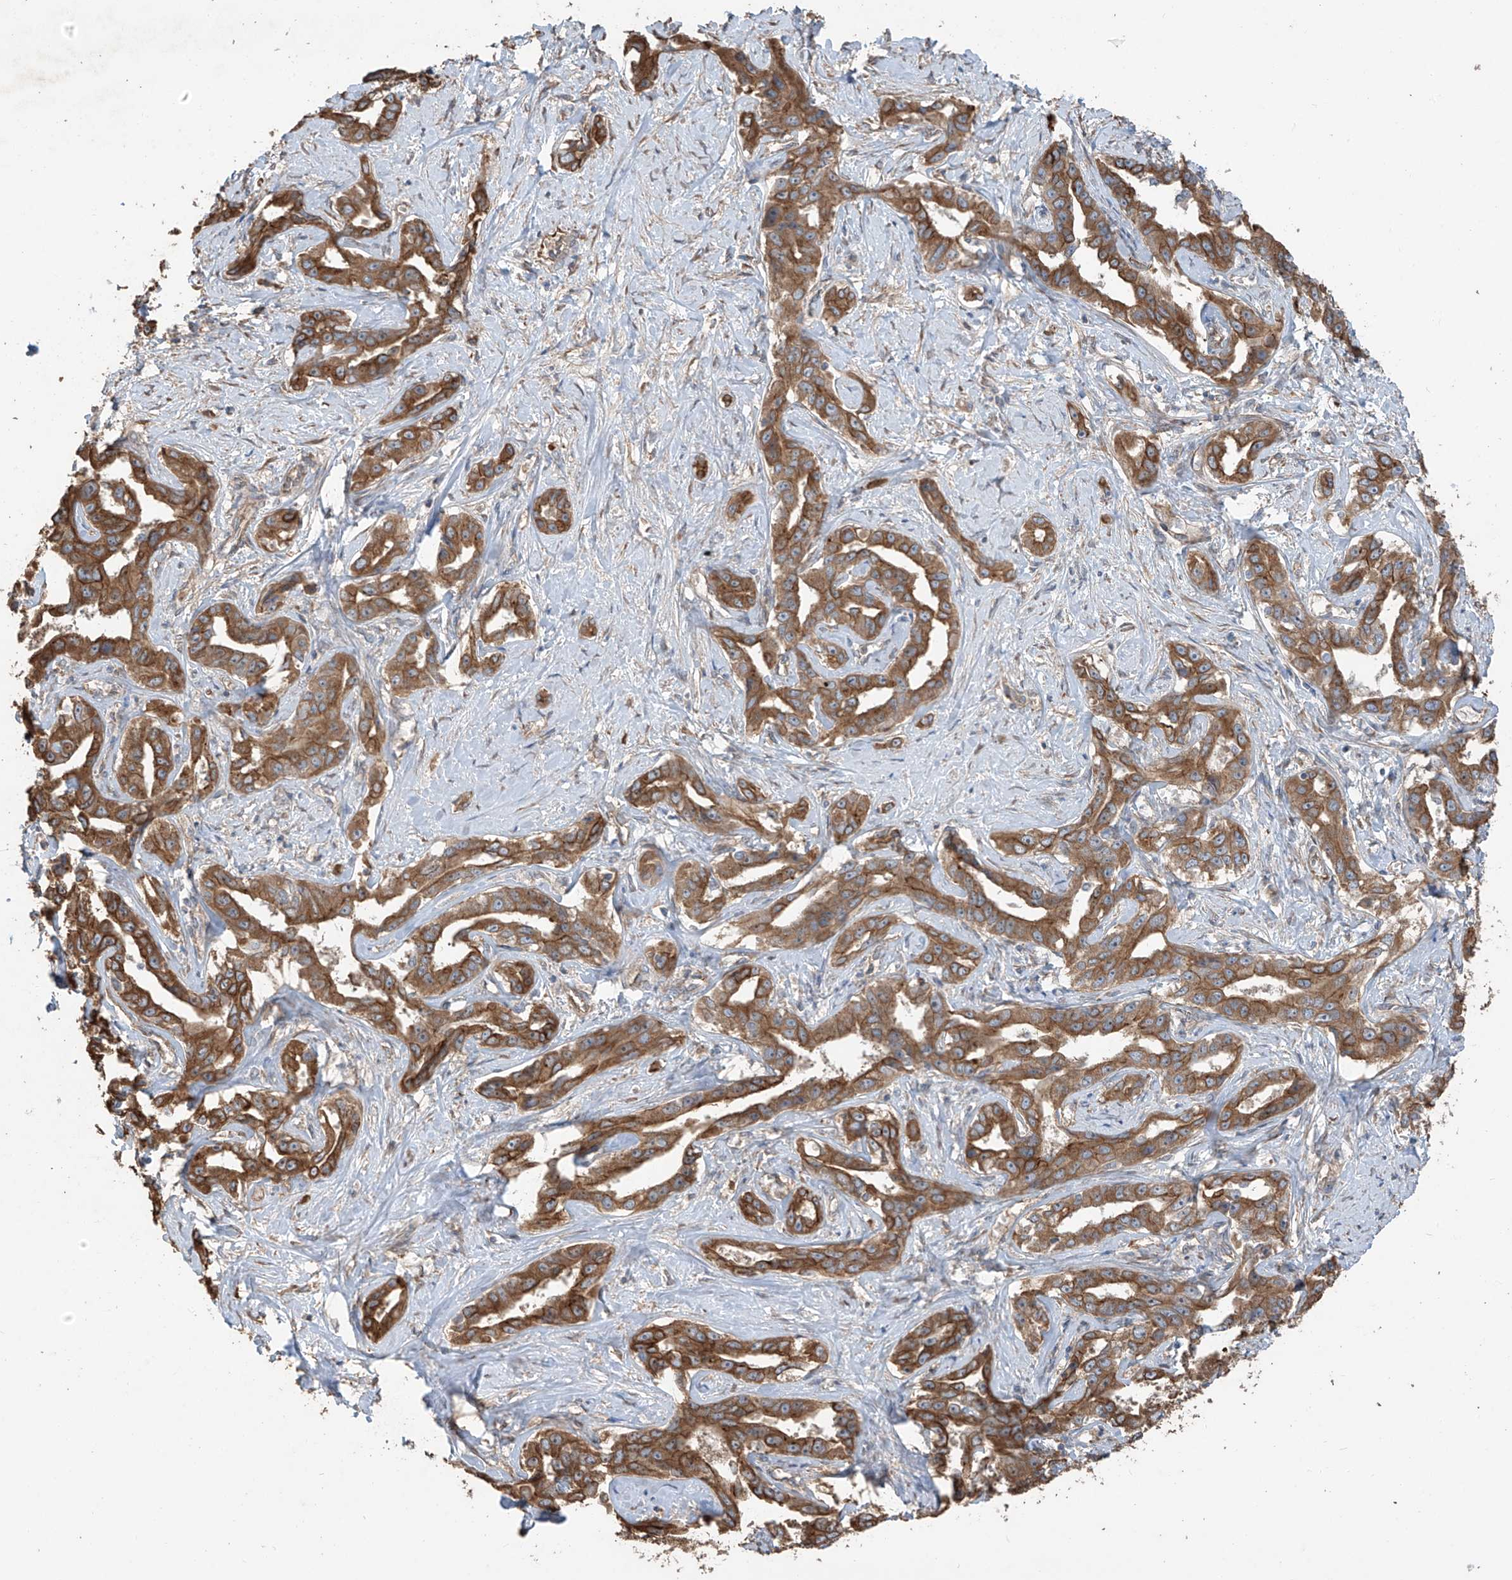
{"staining": {"intensity": "moderate", "quantity": ">75%", "location": "cytoplasmic/membranous"}, "tissue": "liver cancer", "cell_type": "Tumor cells", "image_type": "cancer", "snomed": [{"axis": "morphology", "description": "Cholangiocarcinoma"}, {"axis": "topography", "description": "Liver"}], "caption": "Liver cholangiocarcinoma tissue exhibits moderate cytoplasmic/membranous positivity in about >75% of tumor cells, visualized by immunohistochemistry.", "gene": "AGBL5", "patient": {"sex": "male", "age": 59}}